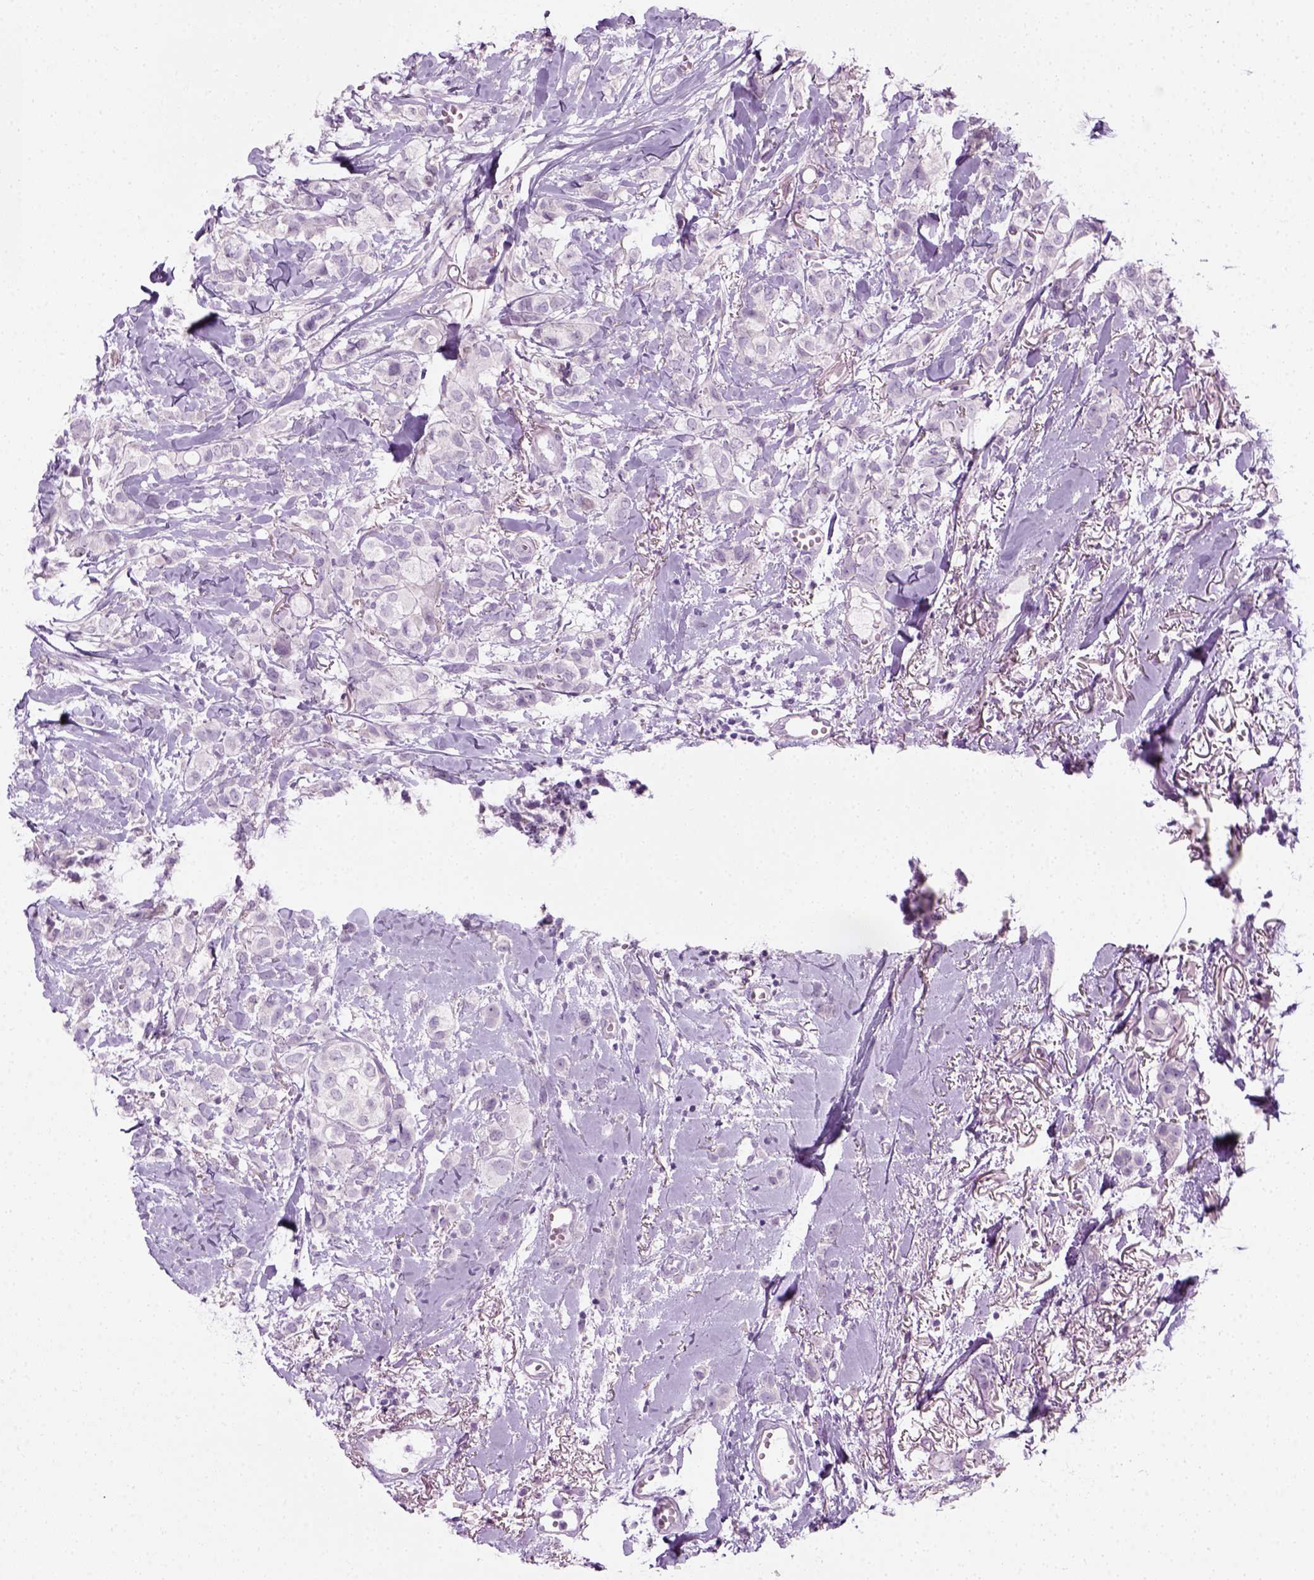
{"staining": {"intensity": "negative", "quantity": "none", "location": "none"}, "tissue": "breast cancer", "cell_type": "Tumor cells", "image_type": "cancer", "snomed": [{"axis": "morphology", "description": "Duct carcinoma"}, {"axis": "topography", "description": "Breast"}], "caption": "This is an immunohistochemistry micrograph of breast cancer (intraductal carcinoma). There is no expression in tumor cells.", "gene": "CIBAR2", "patient": {"sex": "female", "age": 85}}